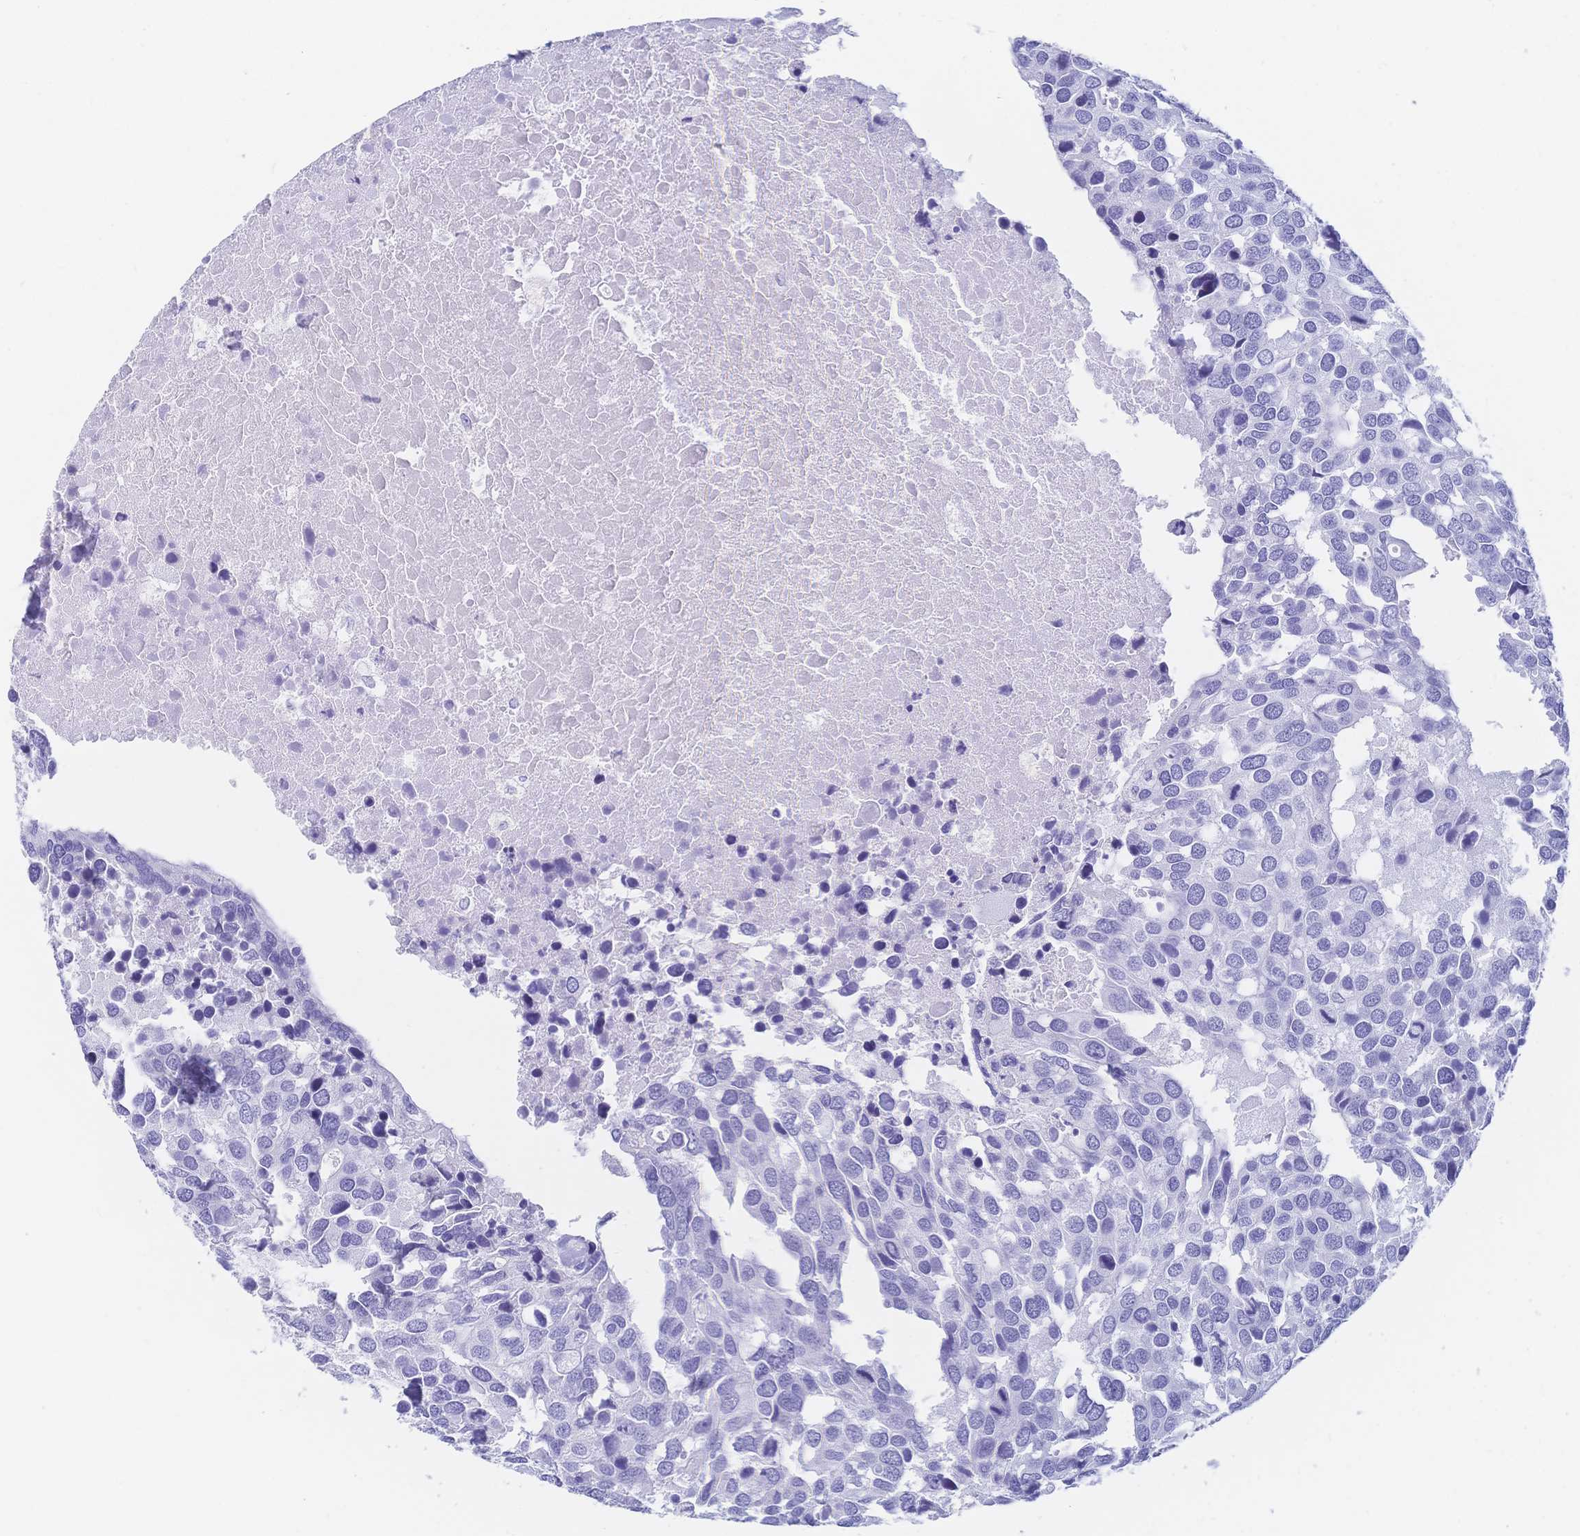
{"staining": {"intensity": "negative", "quantity": "none", "location": "none"}, "tissue": "breast cancer", "cell_type": "Tumor cells", "image_type": "cancer", "snomed": [{"axis": "morphology", "description": "Duct carcinoma"}, {"axis": "topography", "description": "Breast"}], "caption": "High power microscopy image of an immunohistochemistry (IHC) histopathology image of breast cancer (infiltrating ductal carcinoma), revealing no significant staining in tumor cells.", "gene": "MEP1B", "patient": {"sex": "female", "age": 83}}